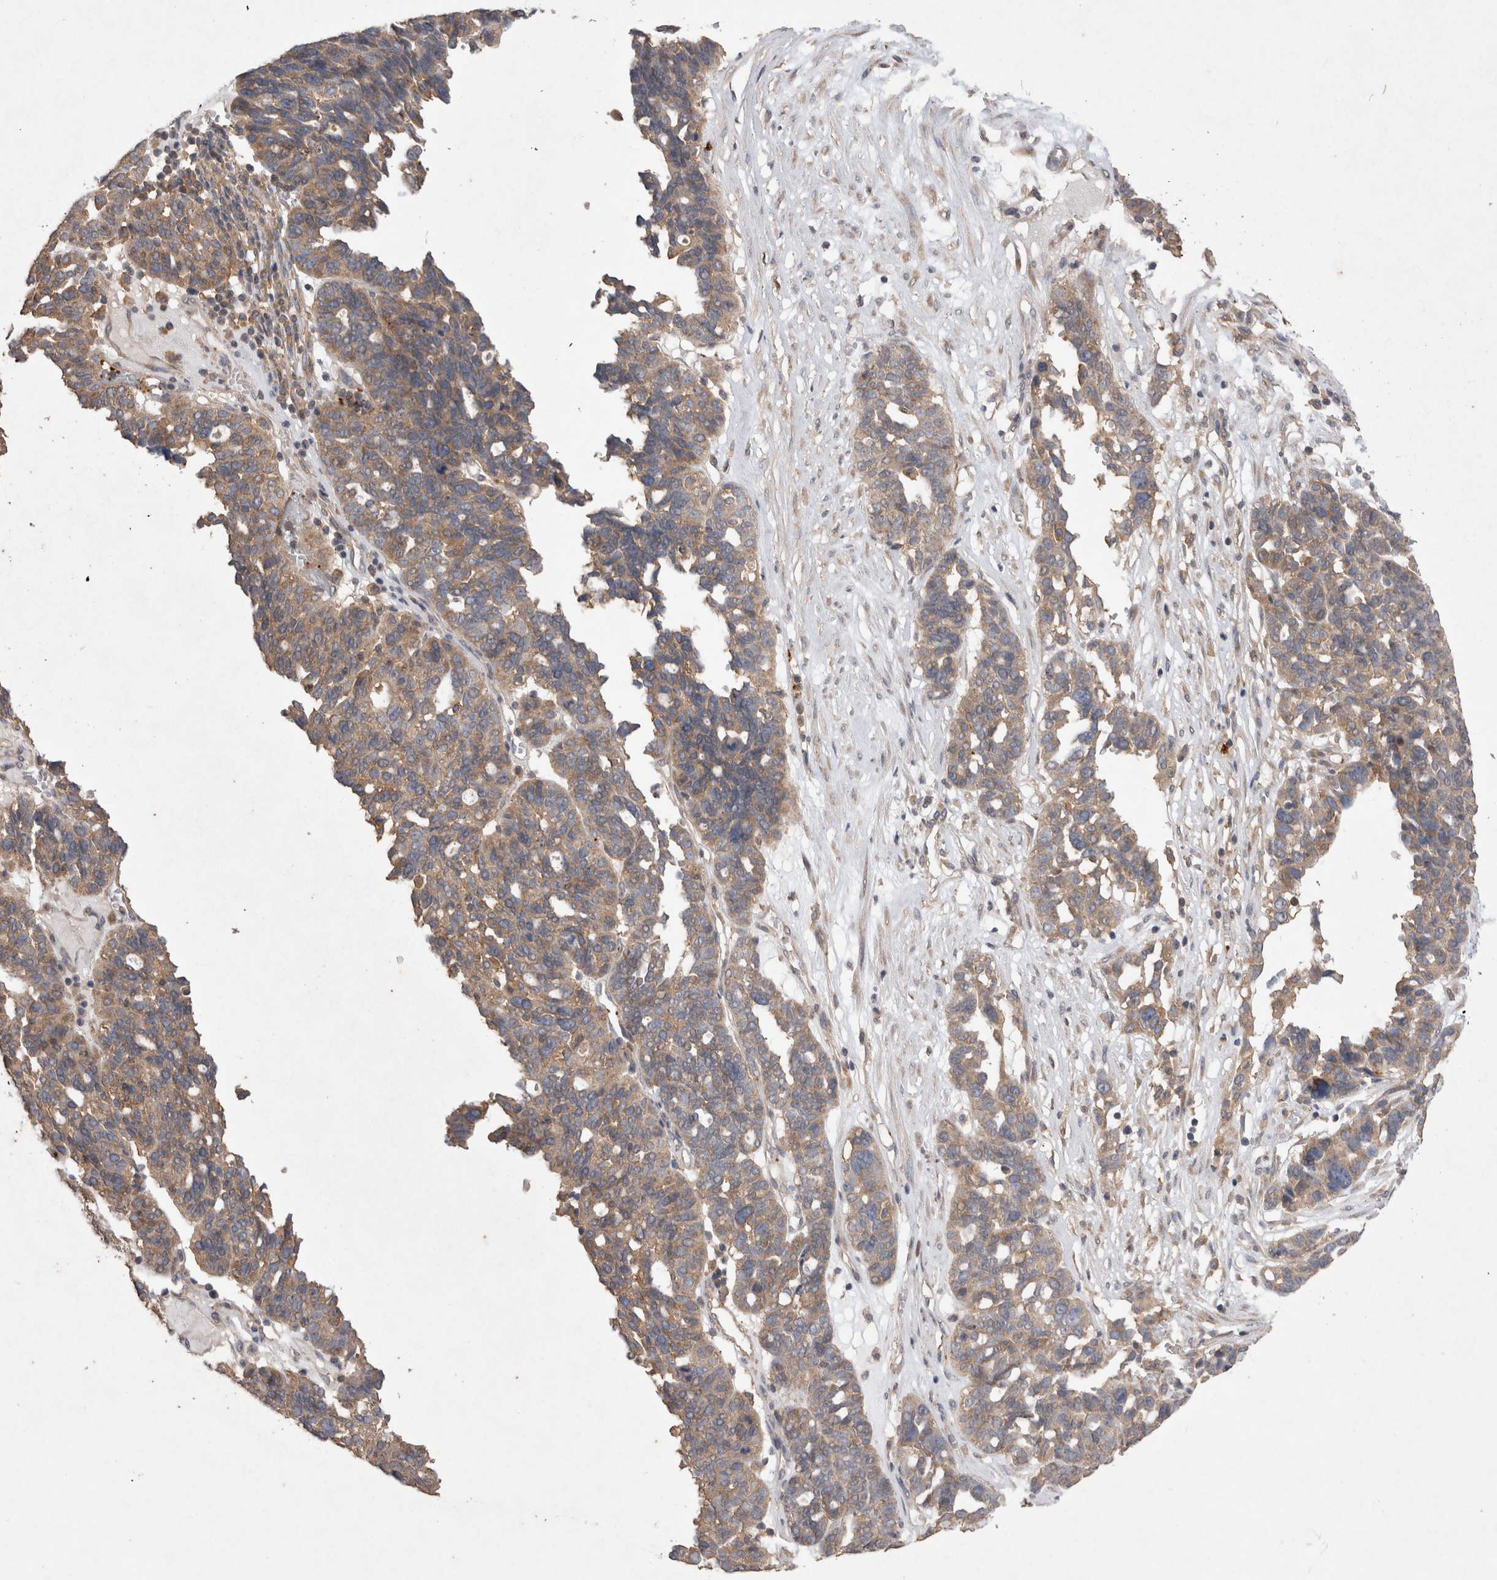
{"staining": {"intensity": "moderate", "quantity": ">75%", "location": "cytoplasmic/membranous"}, "tissue": "ovarian cancer", "cell_type": "Tumor cells", "image_type": "cancer", "snomed": [{"axis": "morphology", "description": "Cystadenocarcinoma, serous, NOS"}, {"axis": "topography", "description": "Ovary"}], "caption": "Ovarian cancer stained with a brown dye demonstrates moderate cytoplasmic/membranous positive staining in approximately >75% of tumor cells.", "gene": "SNX31", "patient": {"sex": "female", "age": 59}}